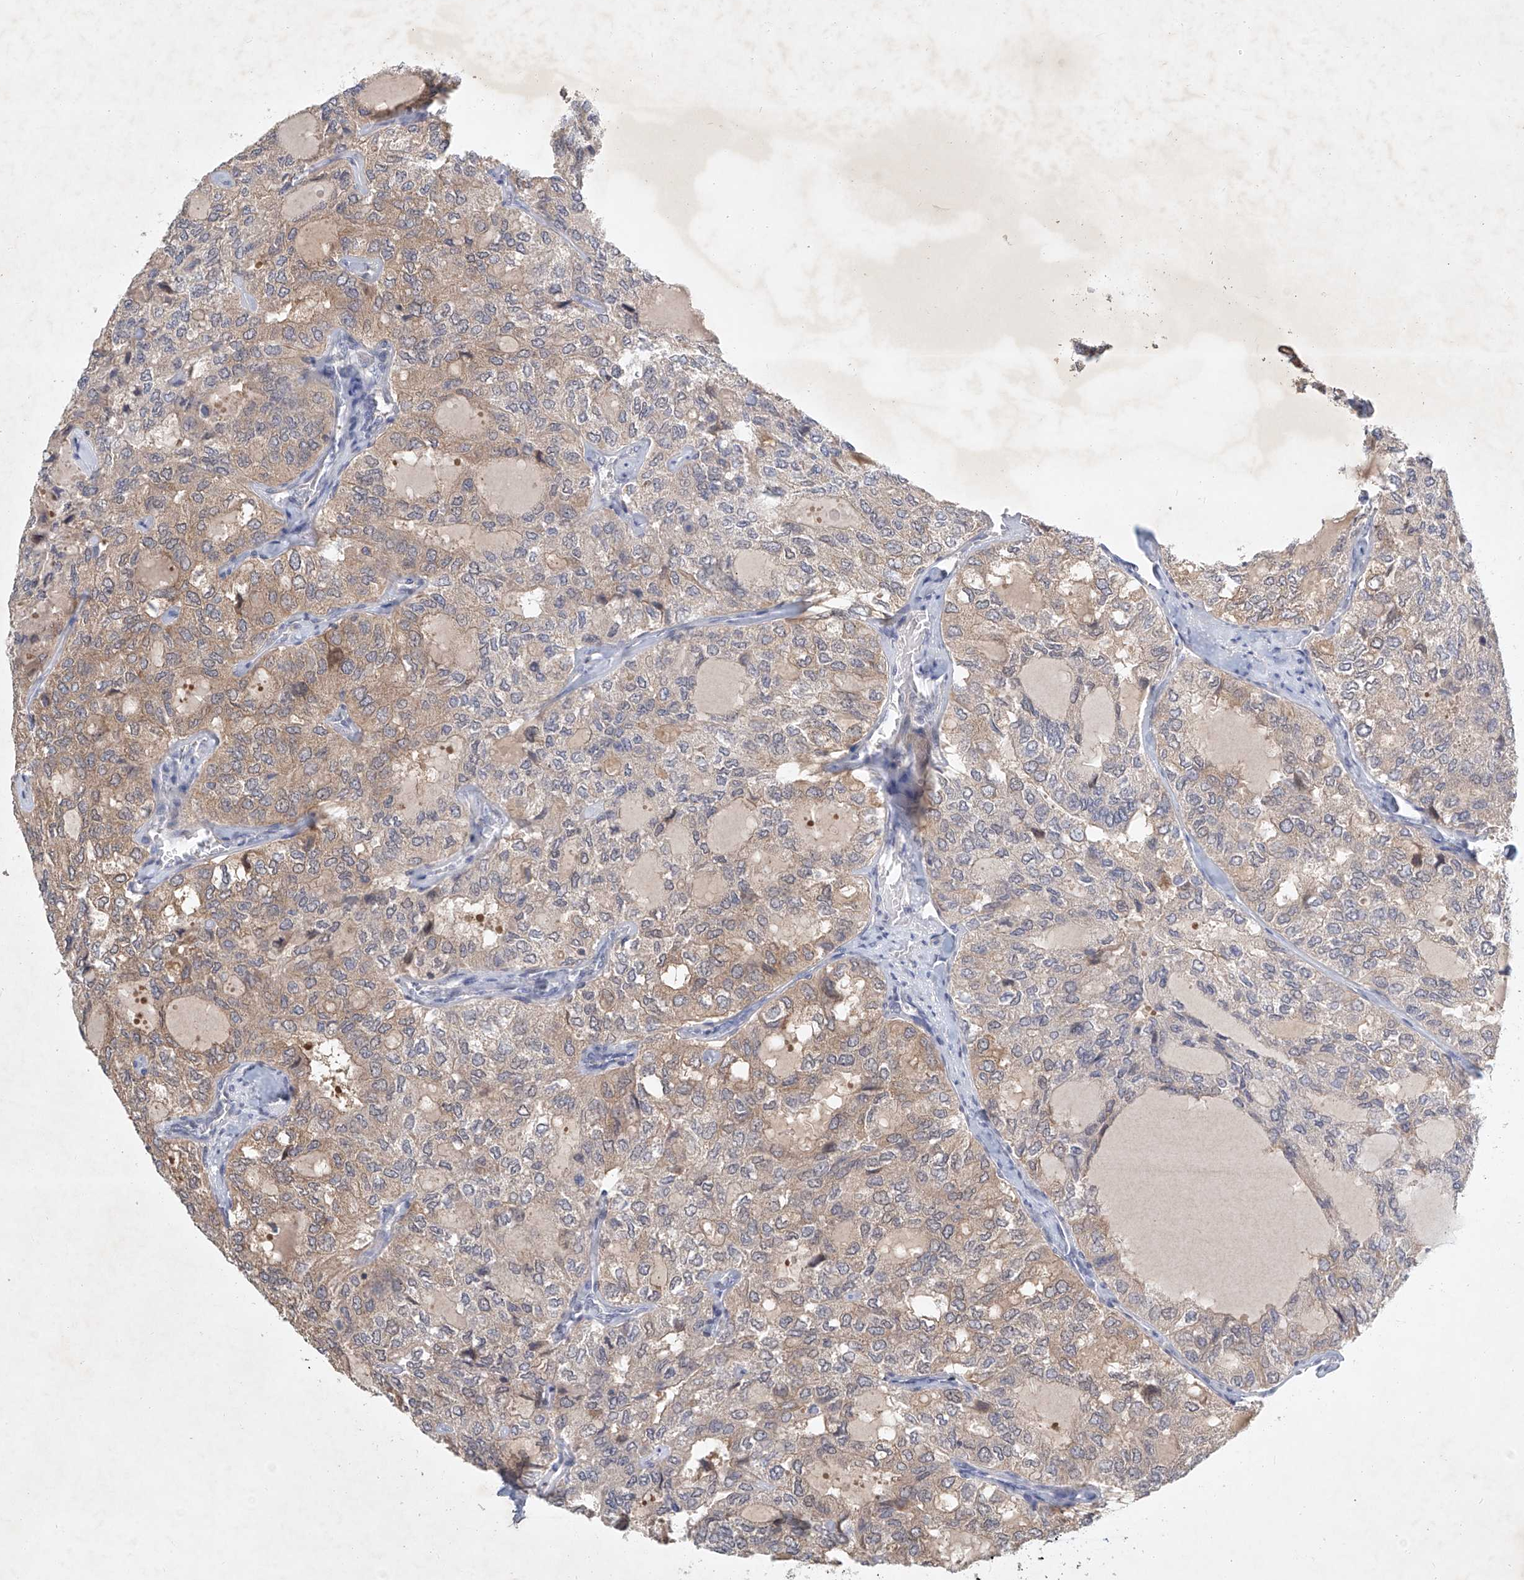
{"staining": {"intensity": "weak", "quantity": ">75%", "location": "cytoplasmic/membranous"}, "tissue": "thyroid cancer", "cell_type": "Tumor cells", "image_type": "cancer", "snomed": [{"axis": "morphology", "description": "Follicular adenoma carcinoma, NOS"}, {"axis": "topography", "description": "Thyroid gland"}], "caption": "The micrograph demonstrates staining of follicular adenoma carcinoma (thyroid), revealing weak cytoplasmic/membranous protein expression (brown color) within tumor cells.", "gene": "CARMIL1", "patient": {"sex": "male", "age": 75}}